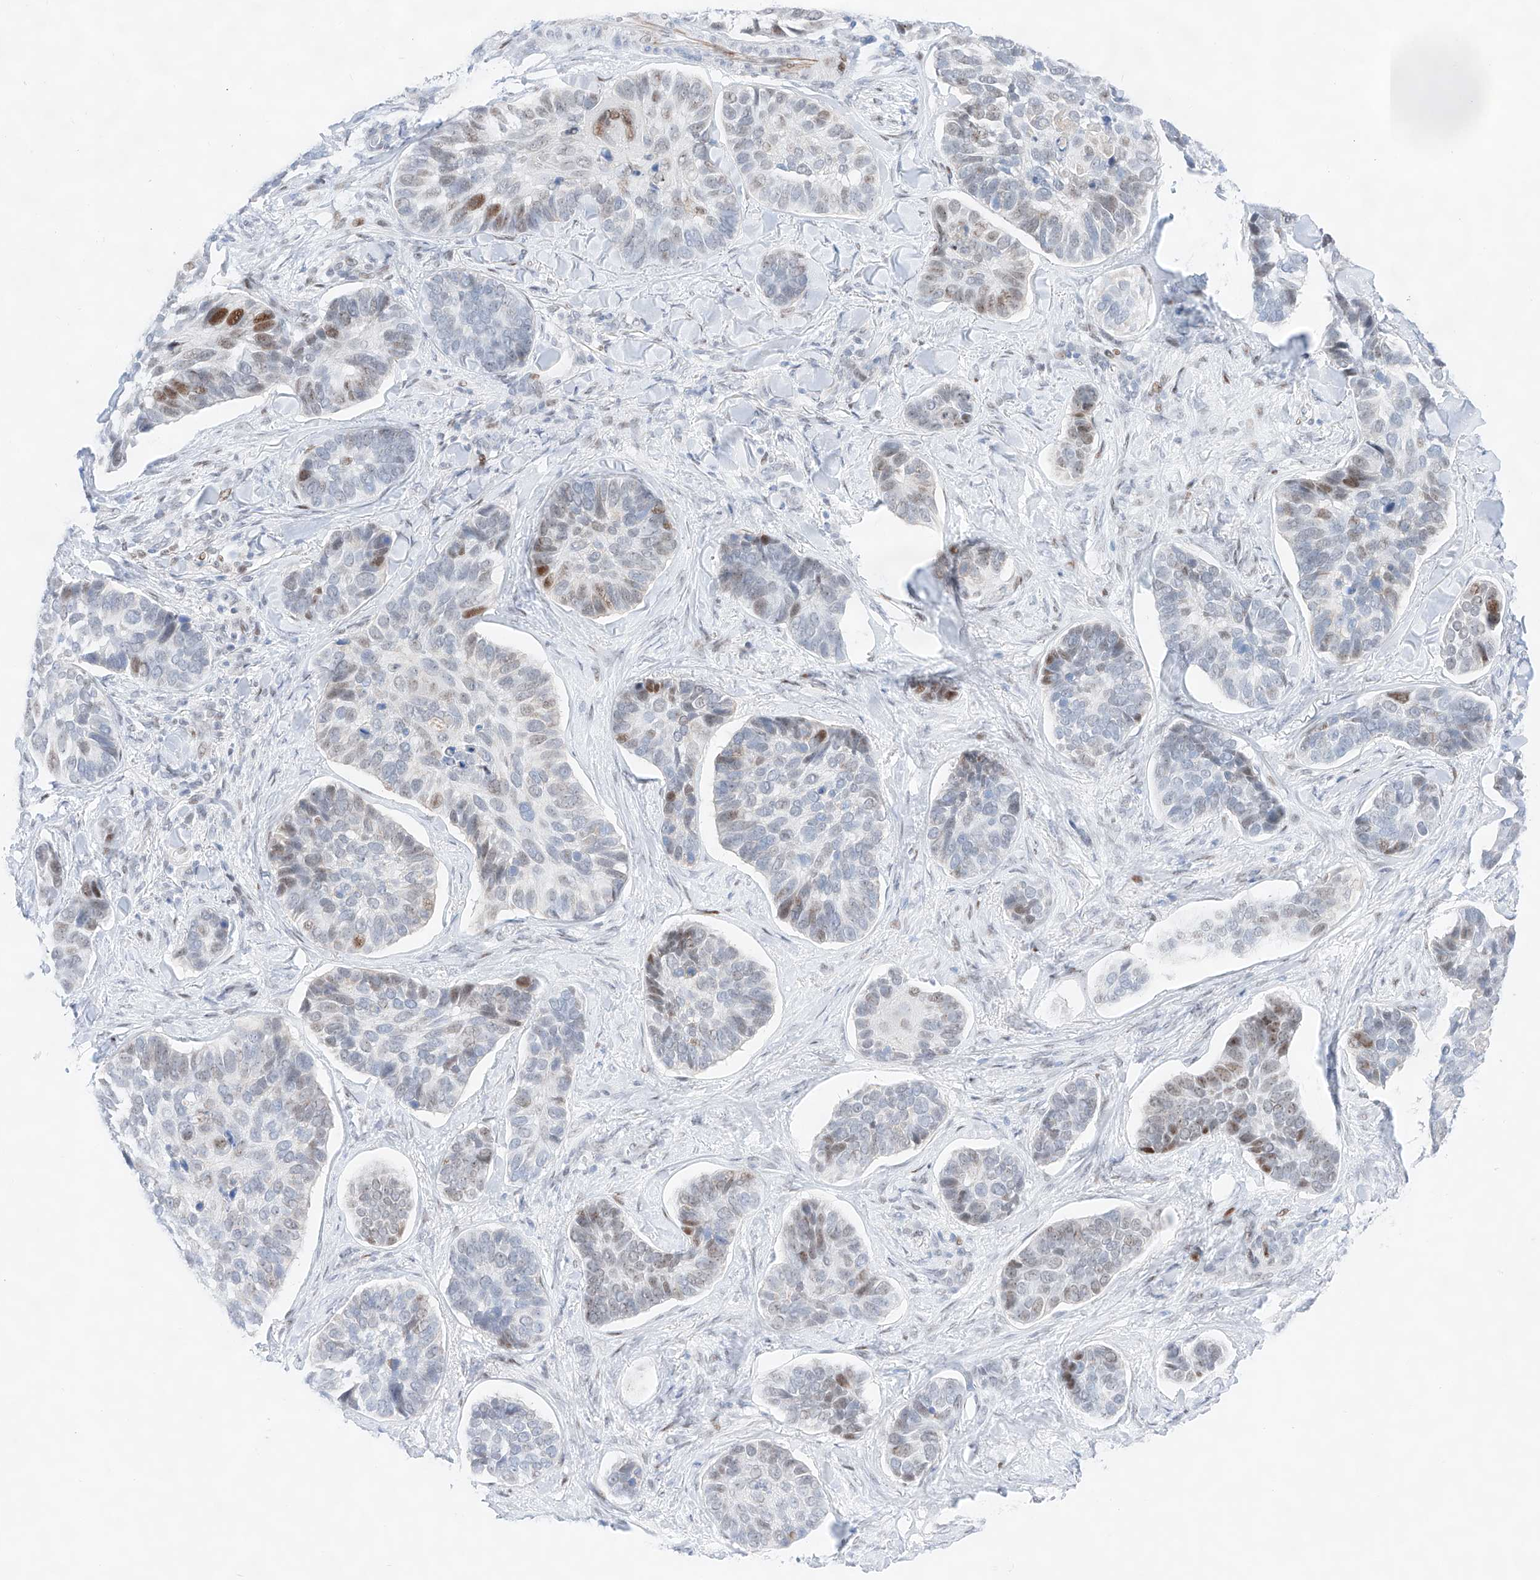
{"staining": {"intensity": "moderate", "quantity": "<25%", "location": "nuclear"}, "tissue": "skin cancer", "cell_type": "Tumor cells", "image_type": "cancer", "snomed": [{"axis": "morphology", "description": "Basal cell carcinoma"}, {"axis": "topography", "description": "Skin"}], "caption": "The immunohistochemical stain highlights moderate nuclear staining in tumor cells of skin basal cell carcinoma tissue. The staining was performed using DAB to visualize the protein expression in brown, while the nuclei were stained in blue with hematoxylin (Magnification: 20x).", "gene": "NT5C3B", "patient": {"sex": "male", "age": 62}}